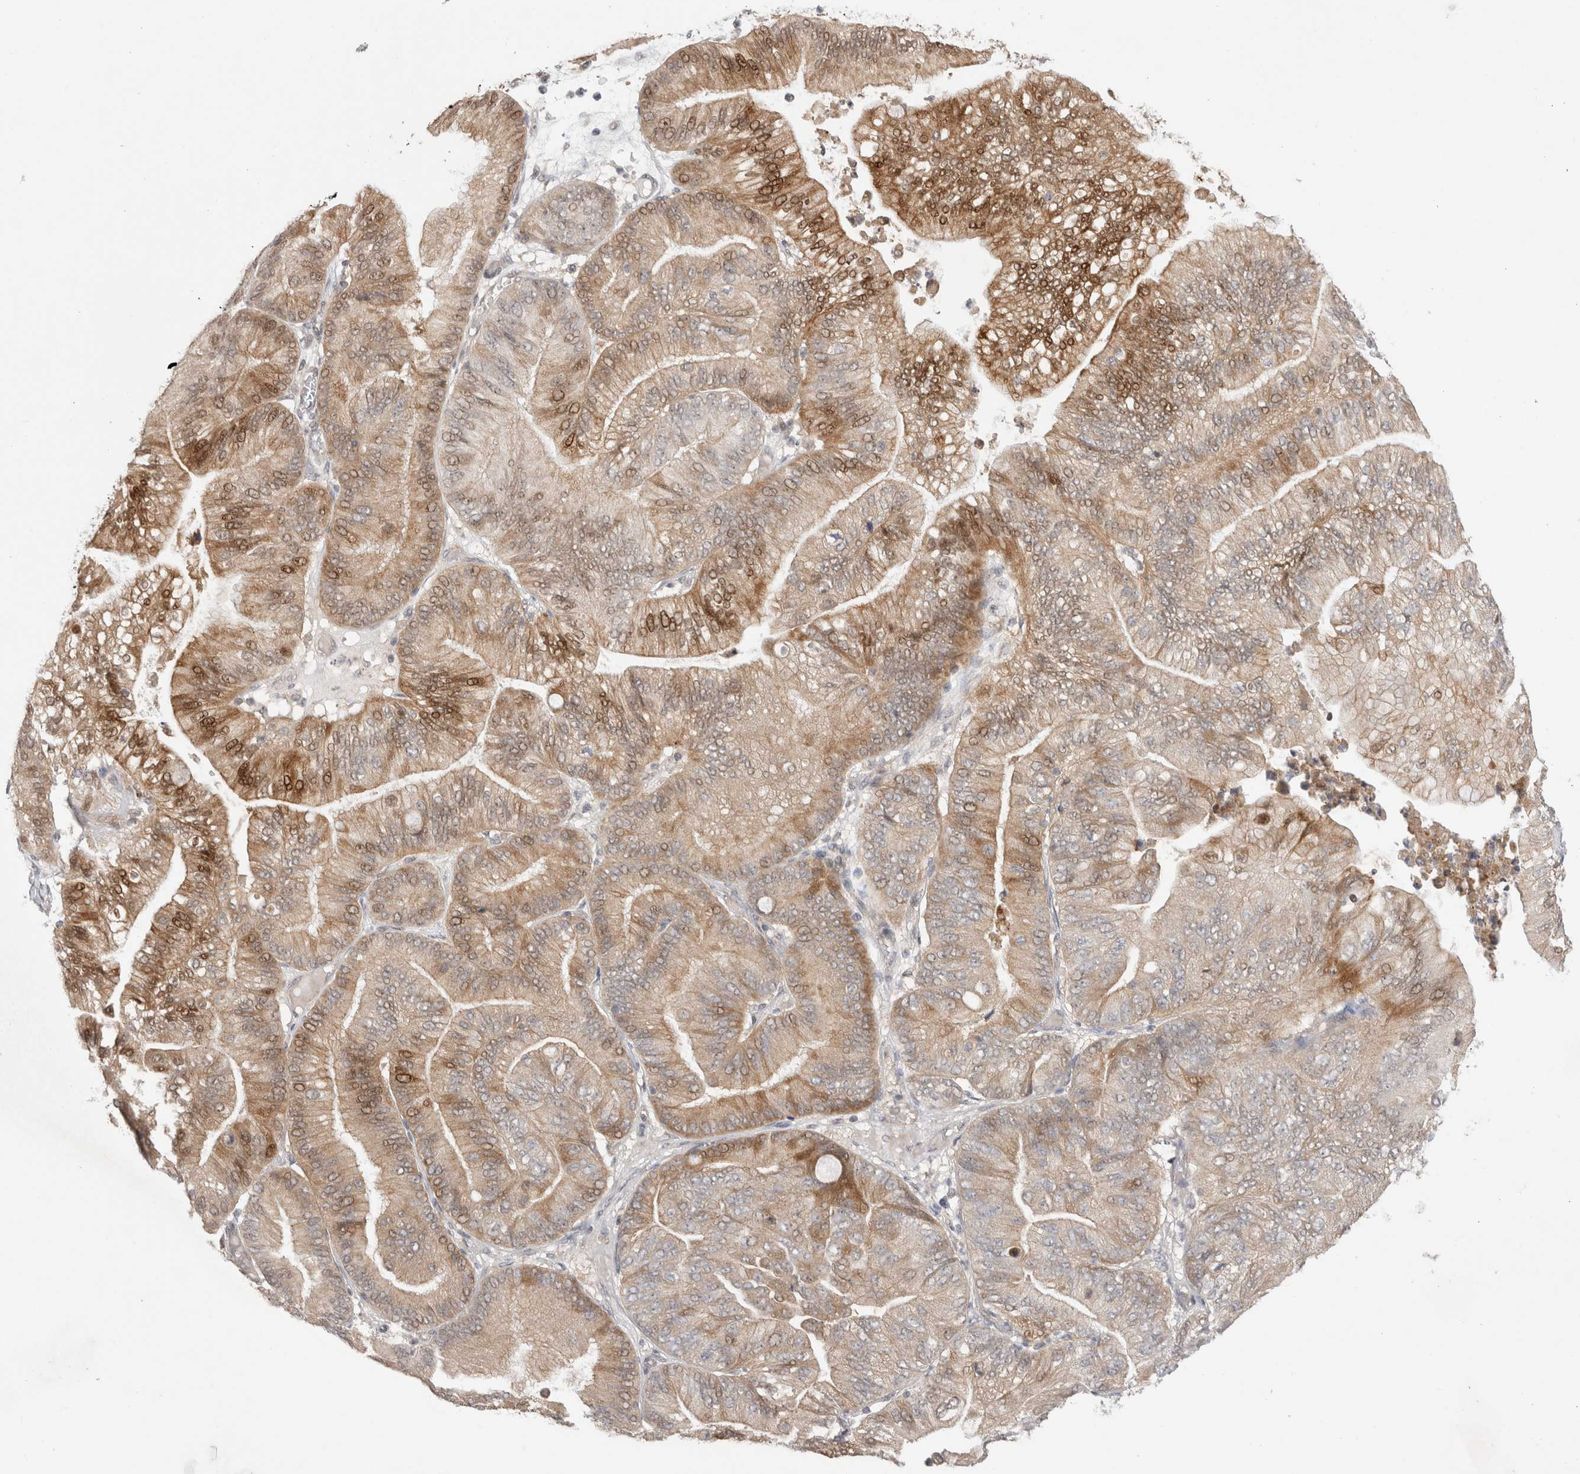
{"staining": {"intensity": "moderate", "quantity": ">75%", "location": "cytoplasmic/membranous,nuclear"}, "tissue": "ovarian cancer", "cell_type": "Tumor cells", "image_type": "cancer", "snomed": [{"axis": "morphology", "description": "Cystadenocarcinoma, mucinous, NOS"}, {"axis": "topography", "description": "Ovary"}], "caption": "The image displays immunohistochemical staining of ovarian cancer (mucinous cystadenocarcinoma). There is moderate cytoplasmic/membranous and nuclear expression is identified in approximately >75% of tumor cells.", "gene": "SLC29A1", "patient": {"sex": "female", "age": 61}}